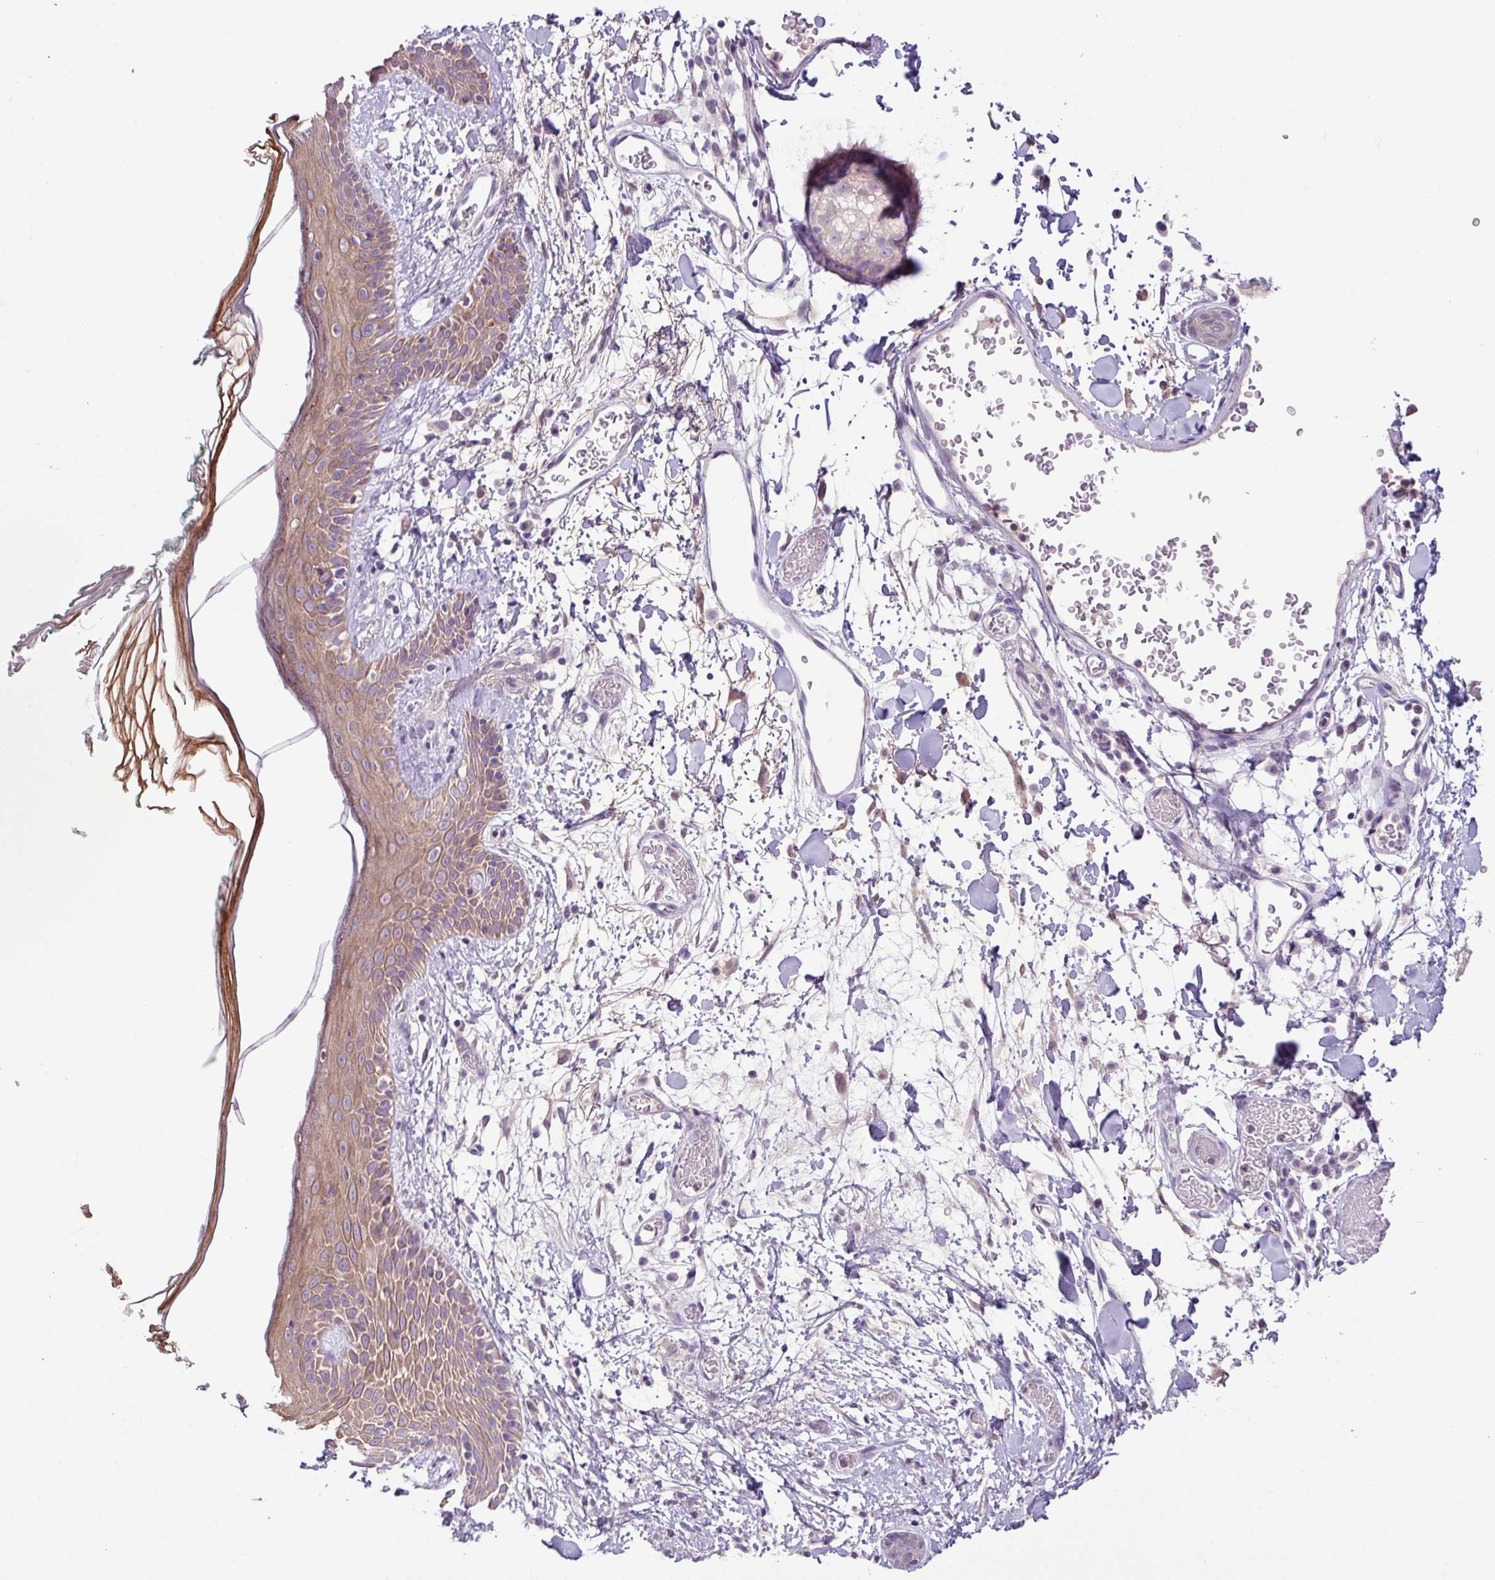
{"staining": {"intensity": "weak", "quantity": "25%-75%", "location": "cytoplasmic/membranous"}, "tissue": "skin", "cell_type": "Fibroblasts", "image_type": "normal", "snomed": [{"axis": "morphology", "description": "Normal tissue, NOS"}, {"axis": "topography", "description": "Skin"}], "caption": "Weak cytoplasmic/membranous staining for a protein is appreciated in about 25%-75% of fibroblasts of benign skin using immunohistochemistry (IHC).", "gene": "PNLDC1", "patient": {"sex": "male", "age": 79}}